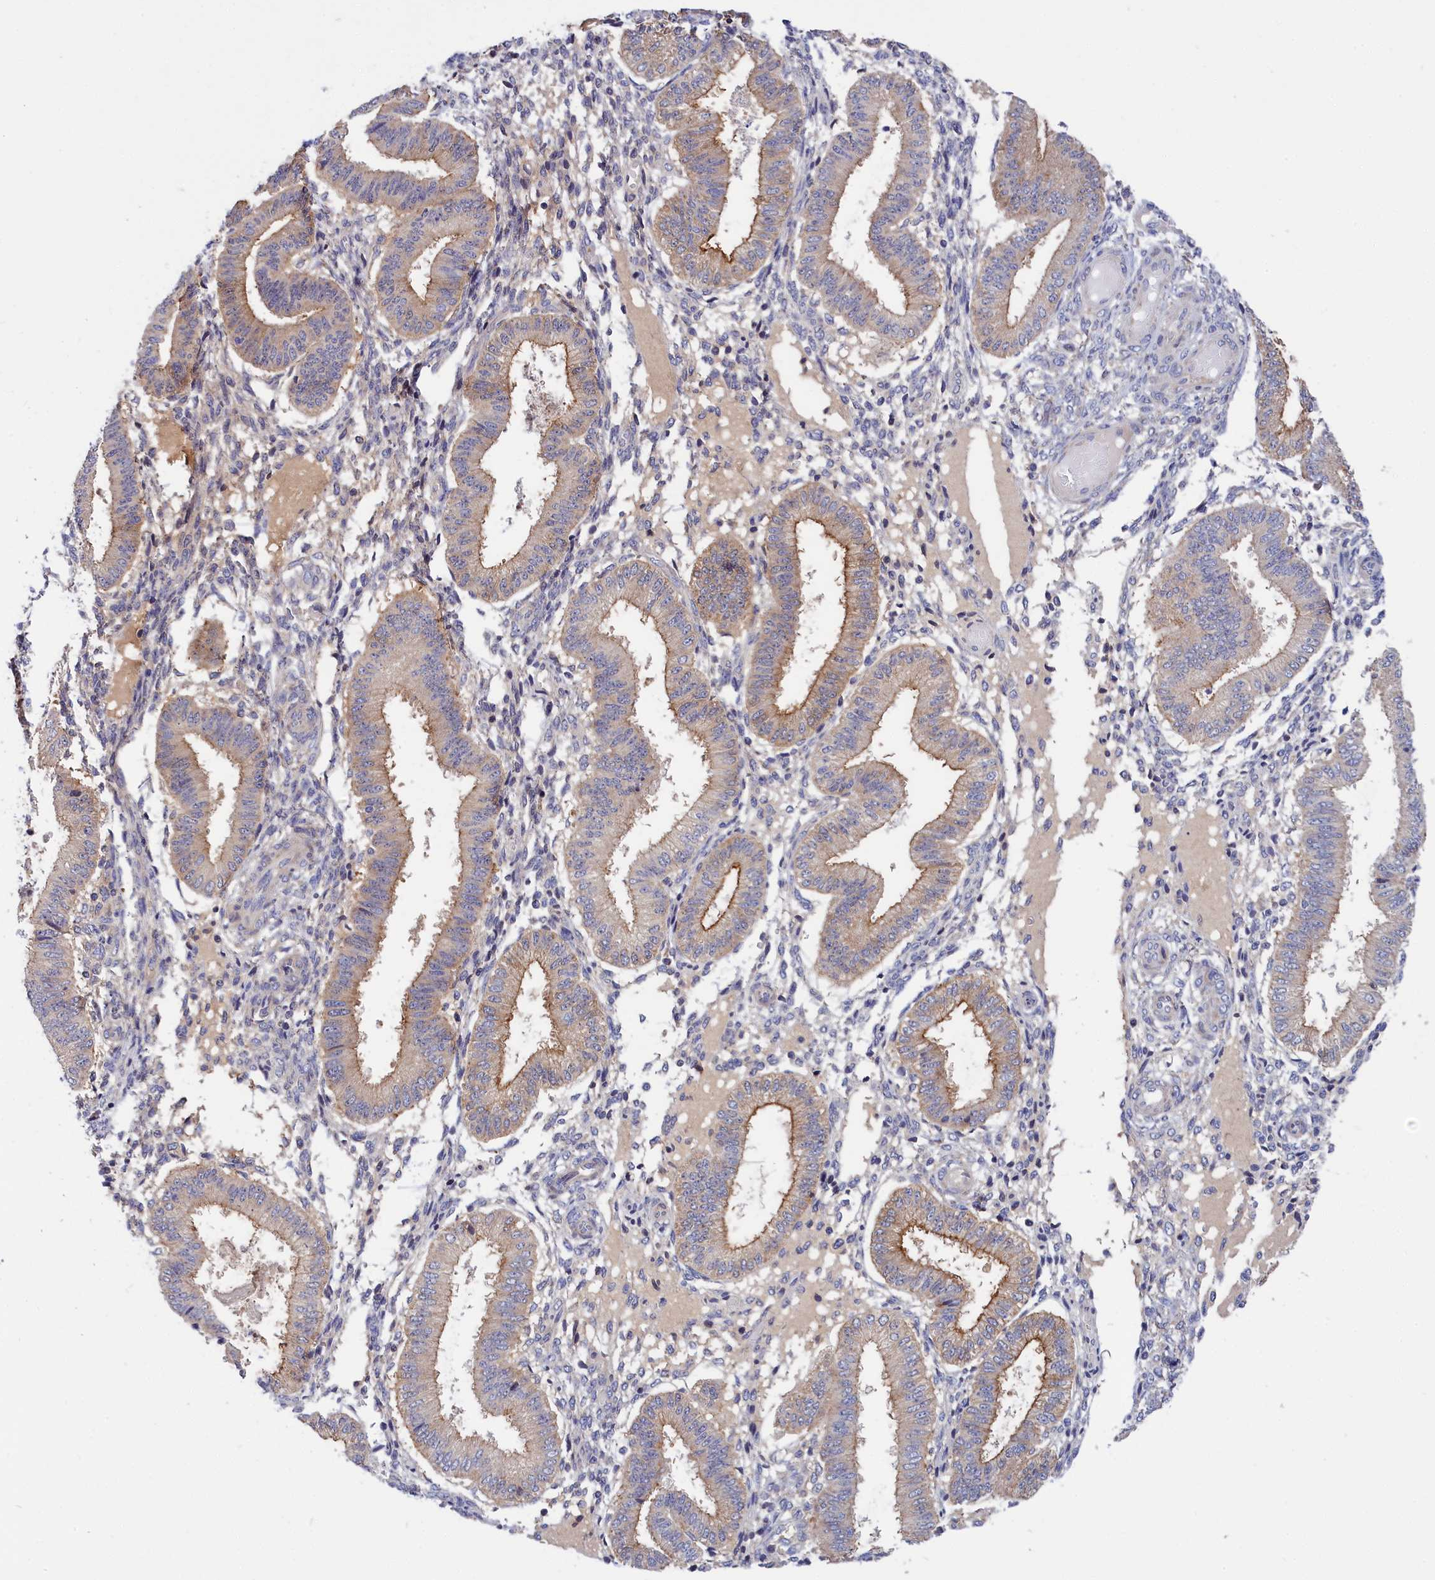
{"staining": {"intensity": "negative", "quantity": "none", "location": "none"}, "tissue": "endometrium", "cell_type": "Cells in endometrial stroma", "image_type": "normal", "snomed": [{"axis": "morphology", "description": "Normal tissue, NOS"}, {"axis": "topography", "description": "Endometrium"}], "caption": "Immunohistochemistry (IHC) of normal human endometrium displays no staining in cells in endometrial stroma.", "gene": "CRACD", "patient": {"sex": "female", "age": 39}}